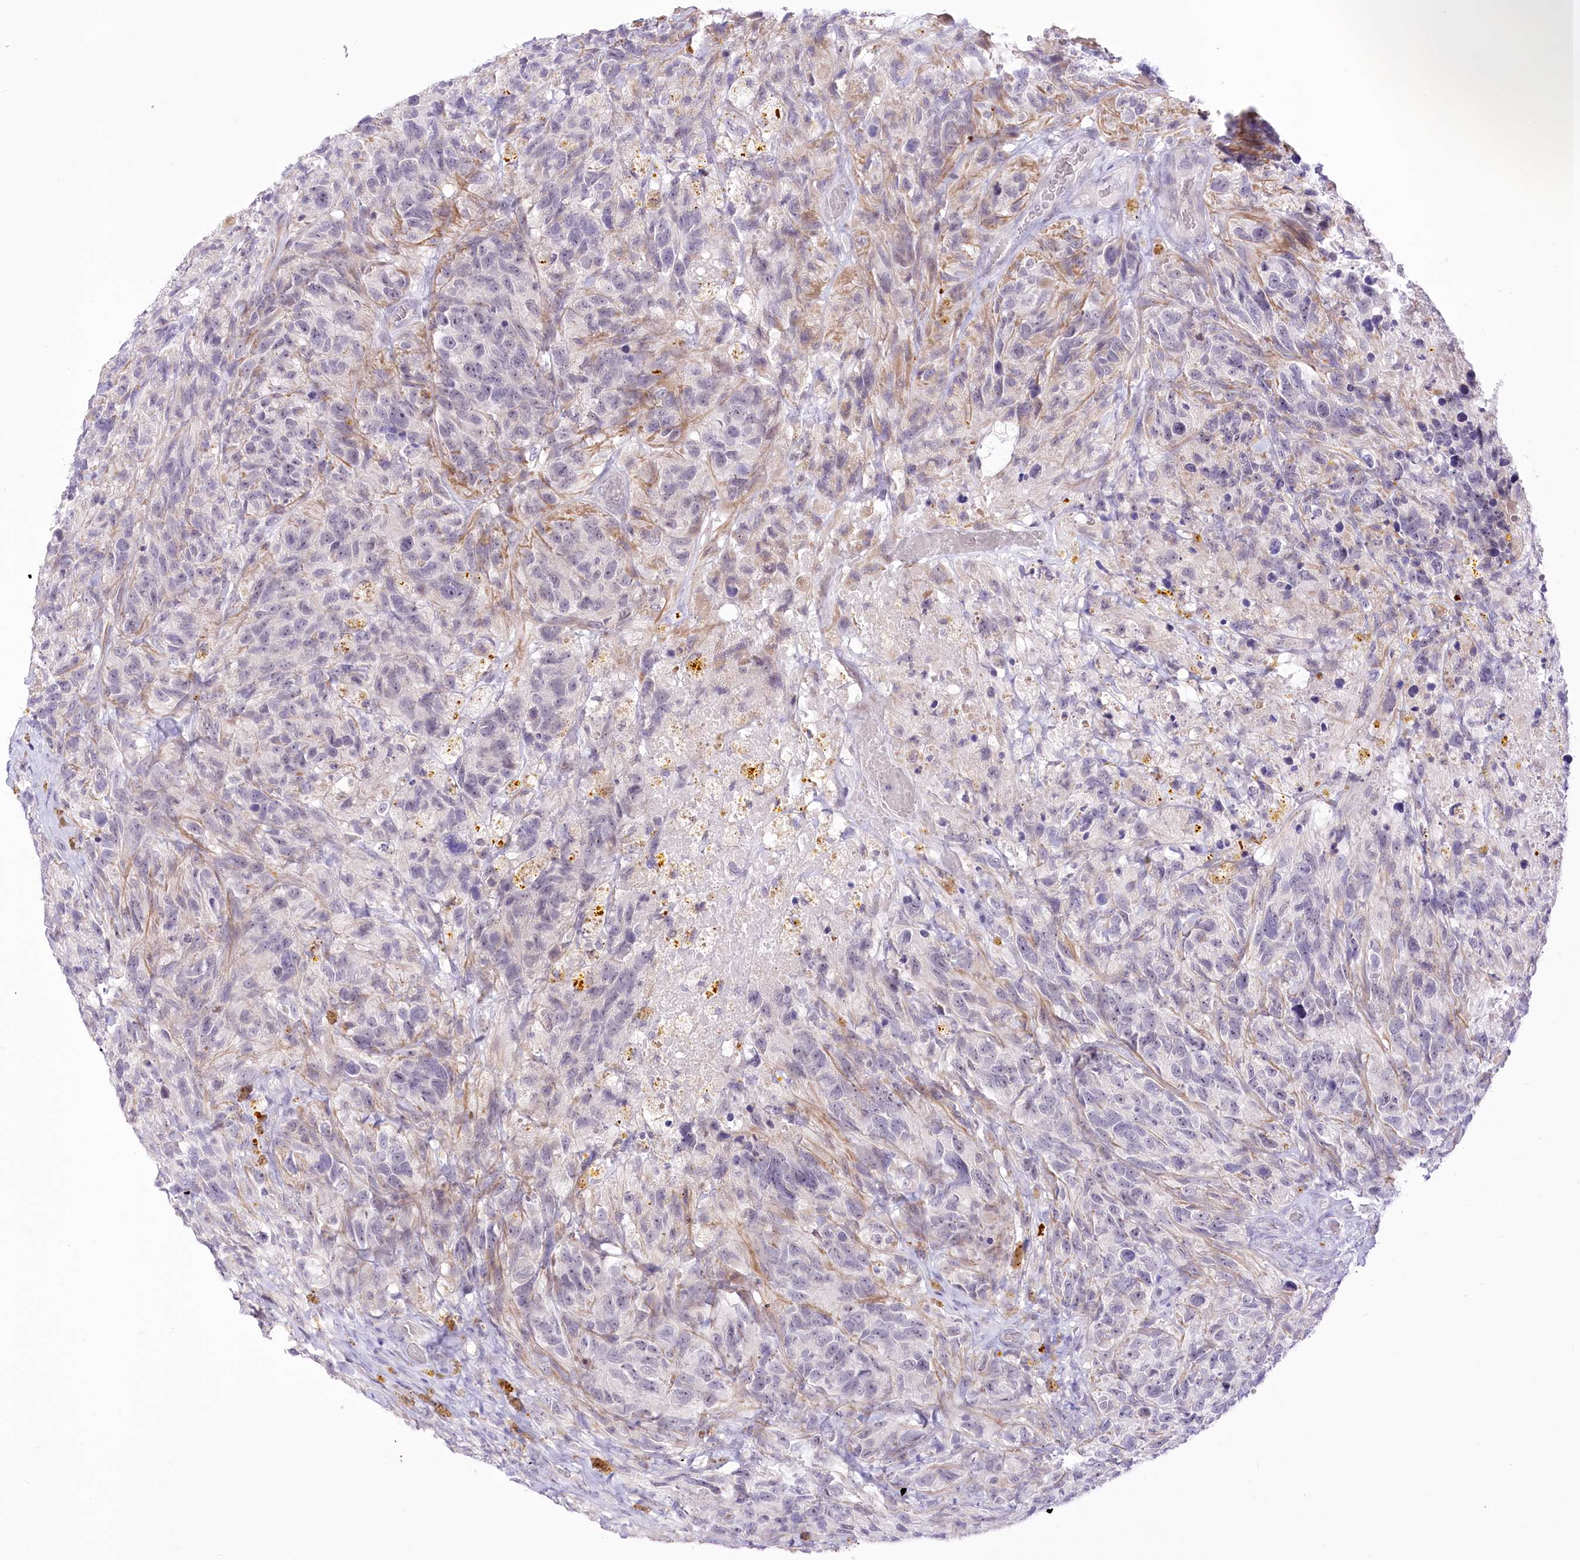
{"staining": {"intensity": "negative", "quantity": "none", "location": "none"}, "tissue": "glioma", "cell_type": "Tumor cells", "image_type": "cancer", "snomed": [{"axis": "morphology", "description": "Glioma, malignant, High grade"}, {"axis": "topography", "description": "Brain"}], "caption": "This is an immunohistochemistry image of human glioma. There is no expression in tumor cells.", "gene": "BEND7", "patient": {"sex": "male", "age": 69}}